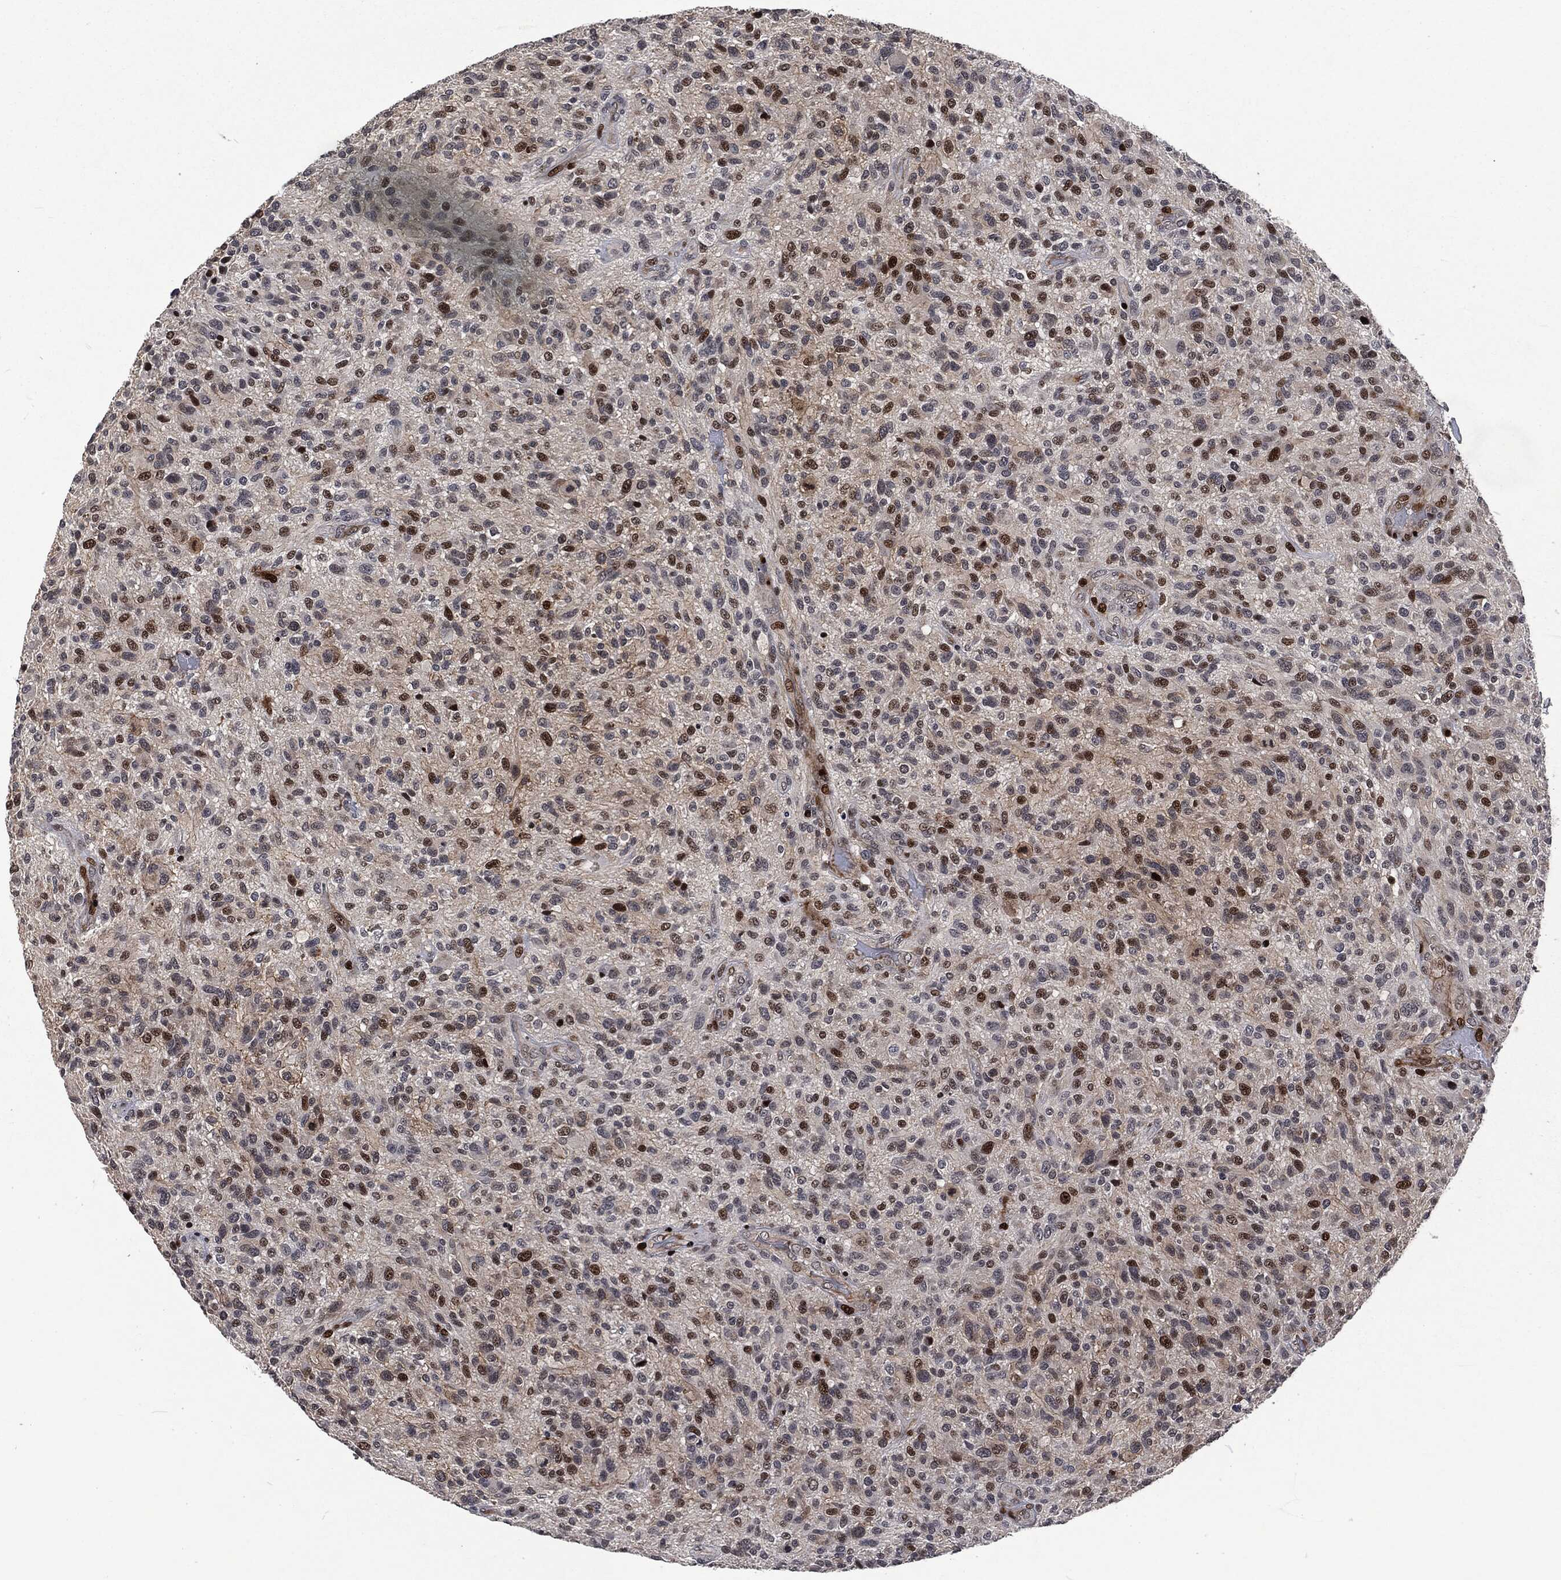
{"staining": {"intensity": "strong", "quantity": "<25%", "location": "nuclear"}, "tissue": "glioma", "cell_type": "Tumor cells", "image_type": "cancer", "snomed": [{"axis": "morphology", "description": "Glioma, malignant, High grade"}, {"axis": "topography", "description": "Brain"}], "caption": "Immunohistochemical staining of malignant high-grade glioma reveals medium levels of strong nuclear staining in approximately <25% of tumor cells. Ihc stains the protein of interest in brown and the nuclei are stained blue.", "gene": "EGFR", "patient": {"sex": "male", "age": 47}}